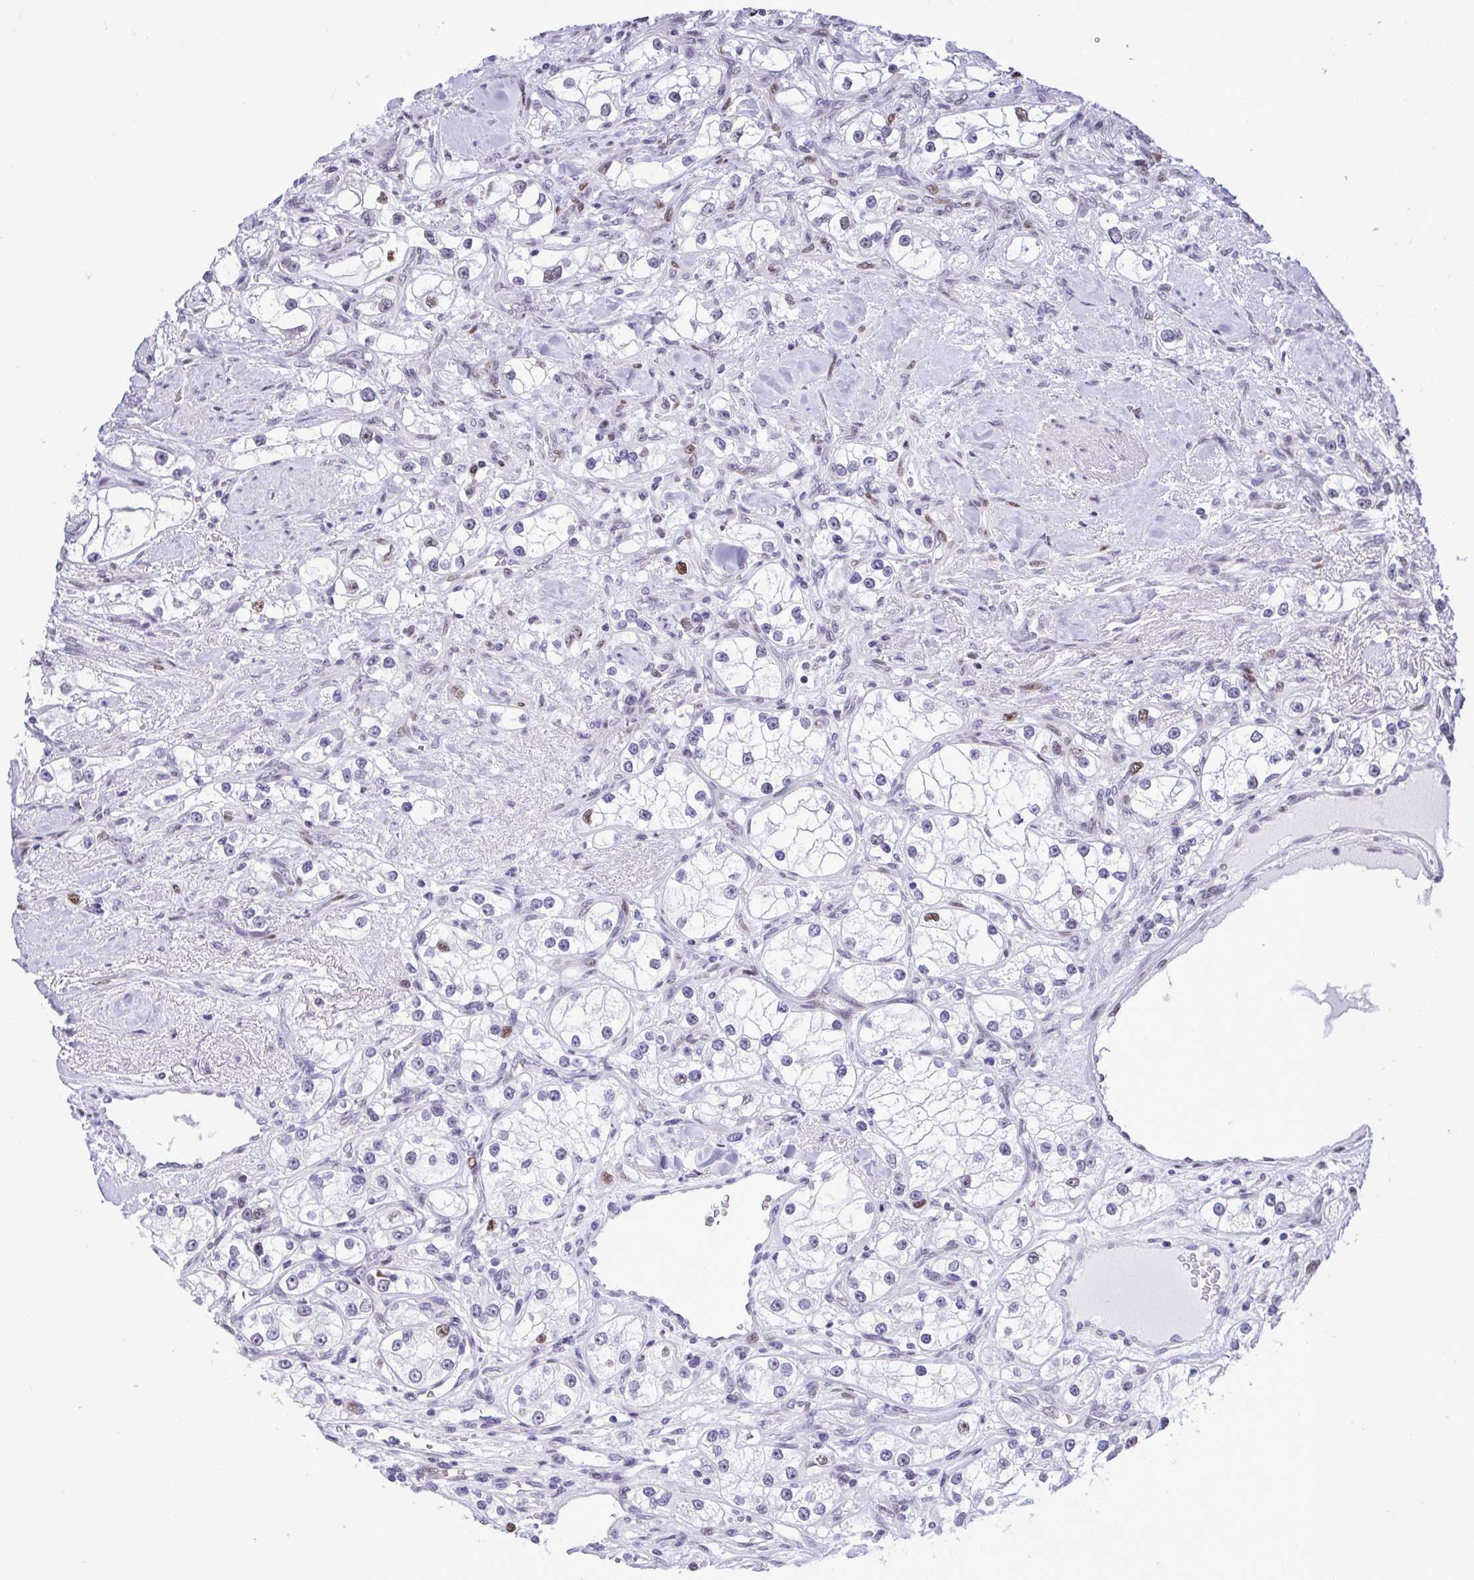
{"staining": {"intensity": "moderate", "quantity": "<25%", "location": "nuclear"}, "tissue": "renal cancer", "cell_type": "Tumor cells", "image_type": "cancer", "snomed": [{"axis": "morphology", "description": "Adenocarcinoma, NOS"}, {"axis": "topography", "description": "Kidney"}], "caption": "Human renal cancer (adenocarcinoma) stained with a protein marker shows moderate staining in tumor cells.", "gene": "C1QL2", "patient": {"sex": "male", "age": 77}}